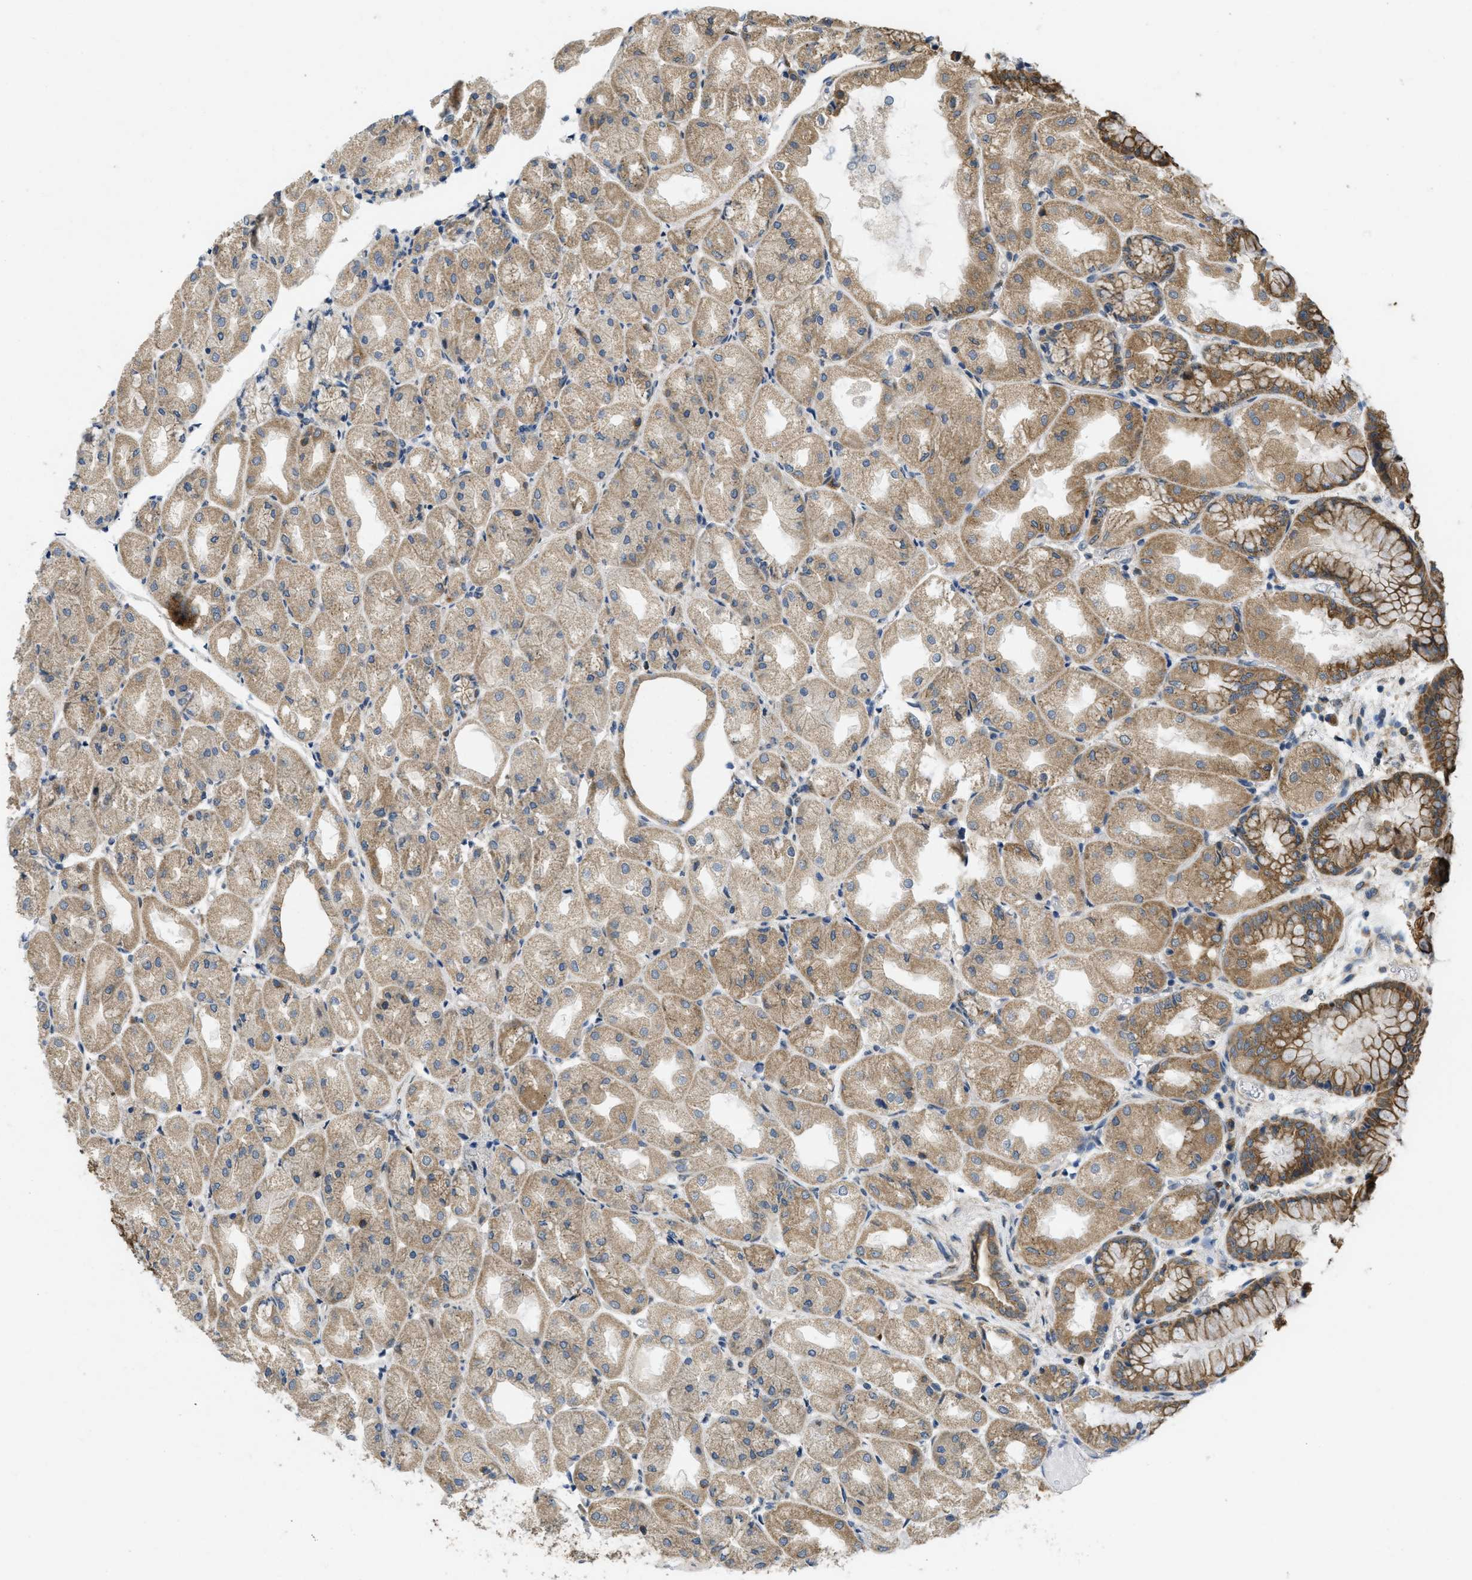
{"staining": {"intensity": "moderate", "quantity": ">75%", "location": "cytoplasmic/membranous"}, "tissue": "stomach", "cell_type": "Glandular cells", "image_type": "normal", "snomed": [{"axis": "morphology", "description": "Normal tissue, NOS"}, {"axis": "topography", "description": "Stomach, upper"}], "caption": "Moderate cytoplasmic/membranous expression is identified in approximately >75% of glandular cells in normal stomach. (DAB (3,3'-diaminobenzidine) IHC with brightfield microscopy, high magnification).", "gene": "IFNLR1", "patient": {"sex": "male", "age": 72}}